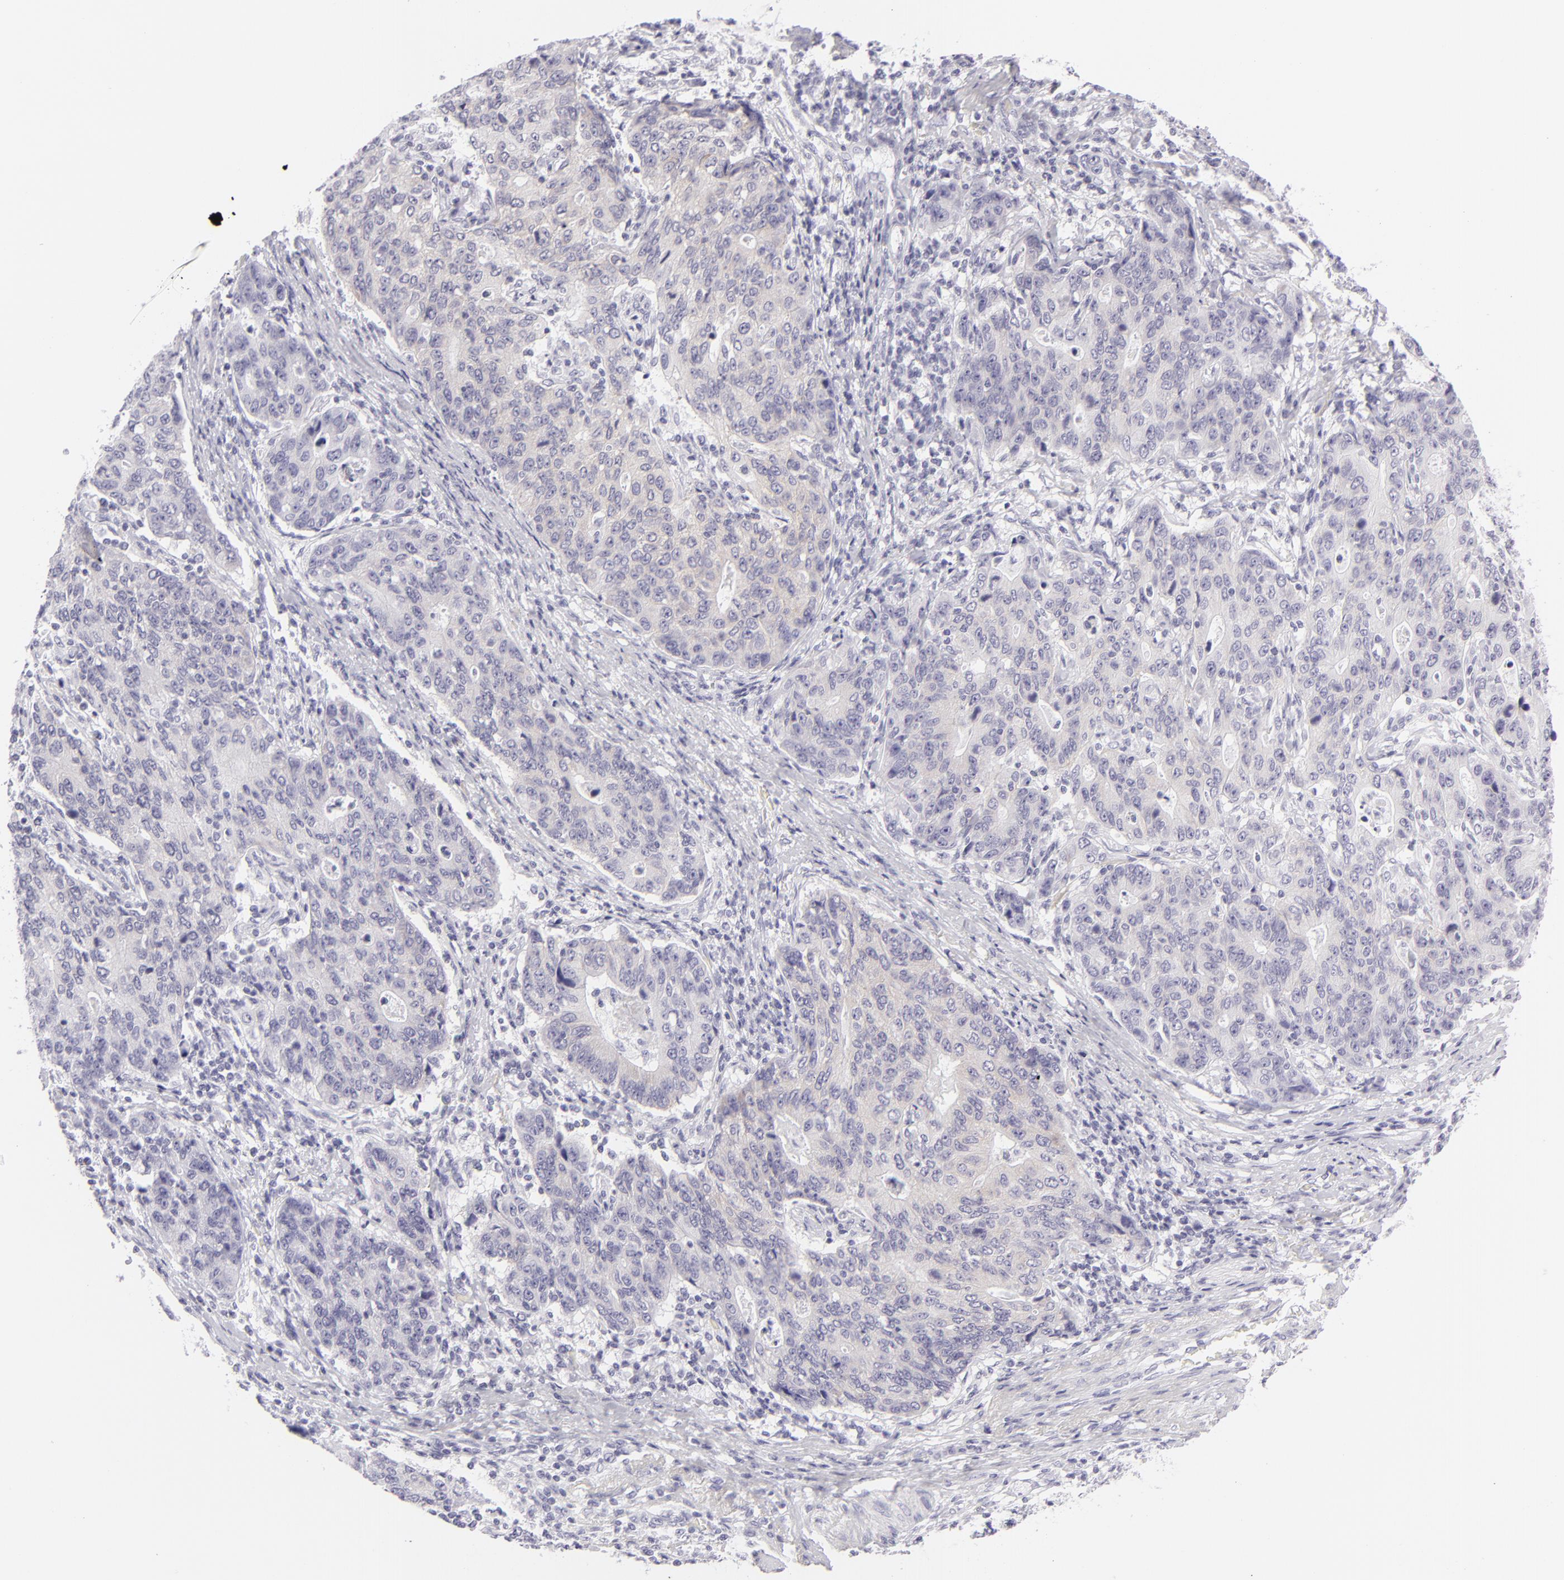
{"staining": {"intensity": "negative", "quantity": "none", "location": "none"}, "tissue": "stomach cancer", "cell_type": "Tumor cells", "image_type": "cancer", "snomed": [{"axis": "morphology", "description": "Adenocarcinoma, NOS"}, {"axis": "topography", "description": "Esophagus"}, {"axis": "topography", "description": "Stomach"}], "caption": "Immunohistochemical staining of human adenocarcinoma (stomach) reveals no significant positivity in tumor cells.", "gene": "DLG4", "patient": {"sex": "male", "age": 74}}